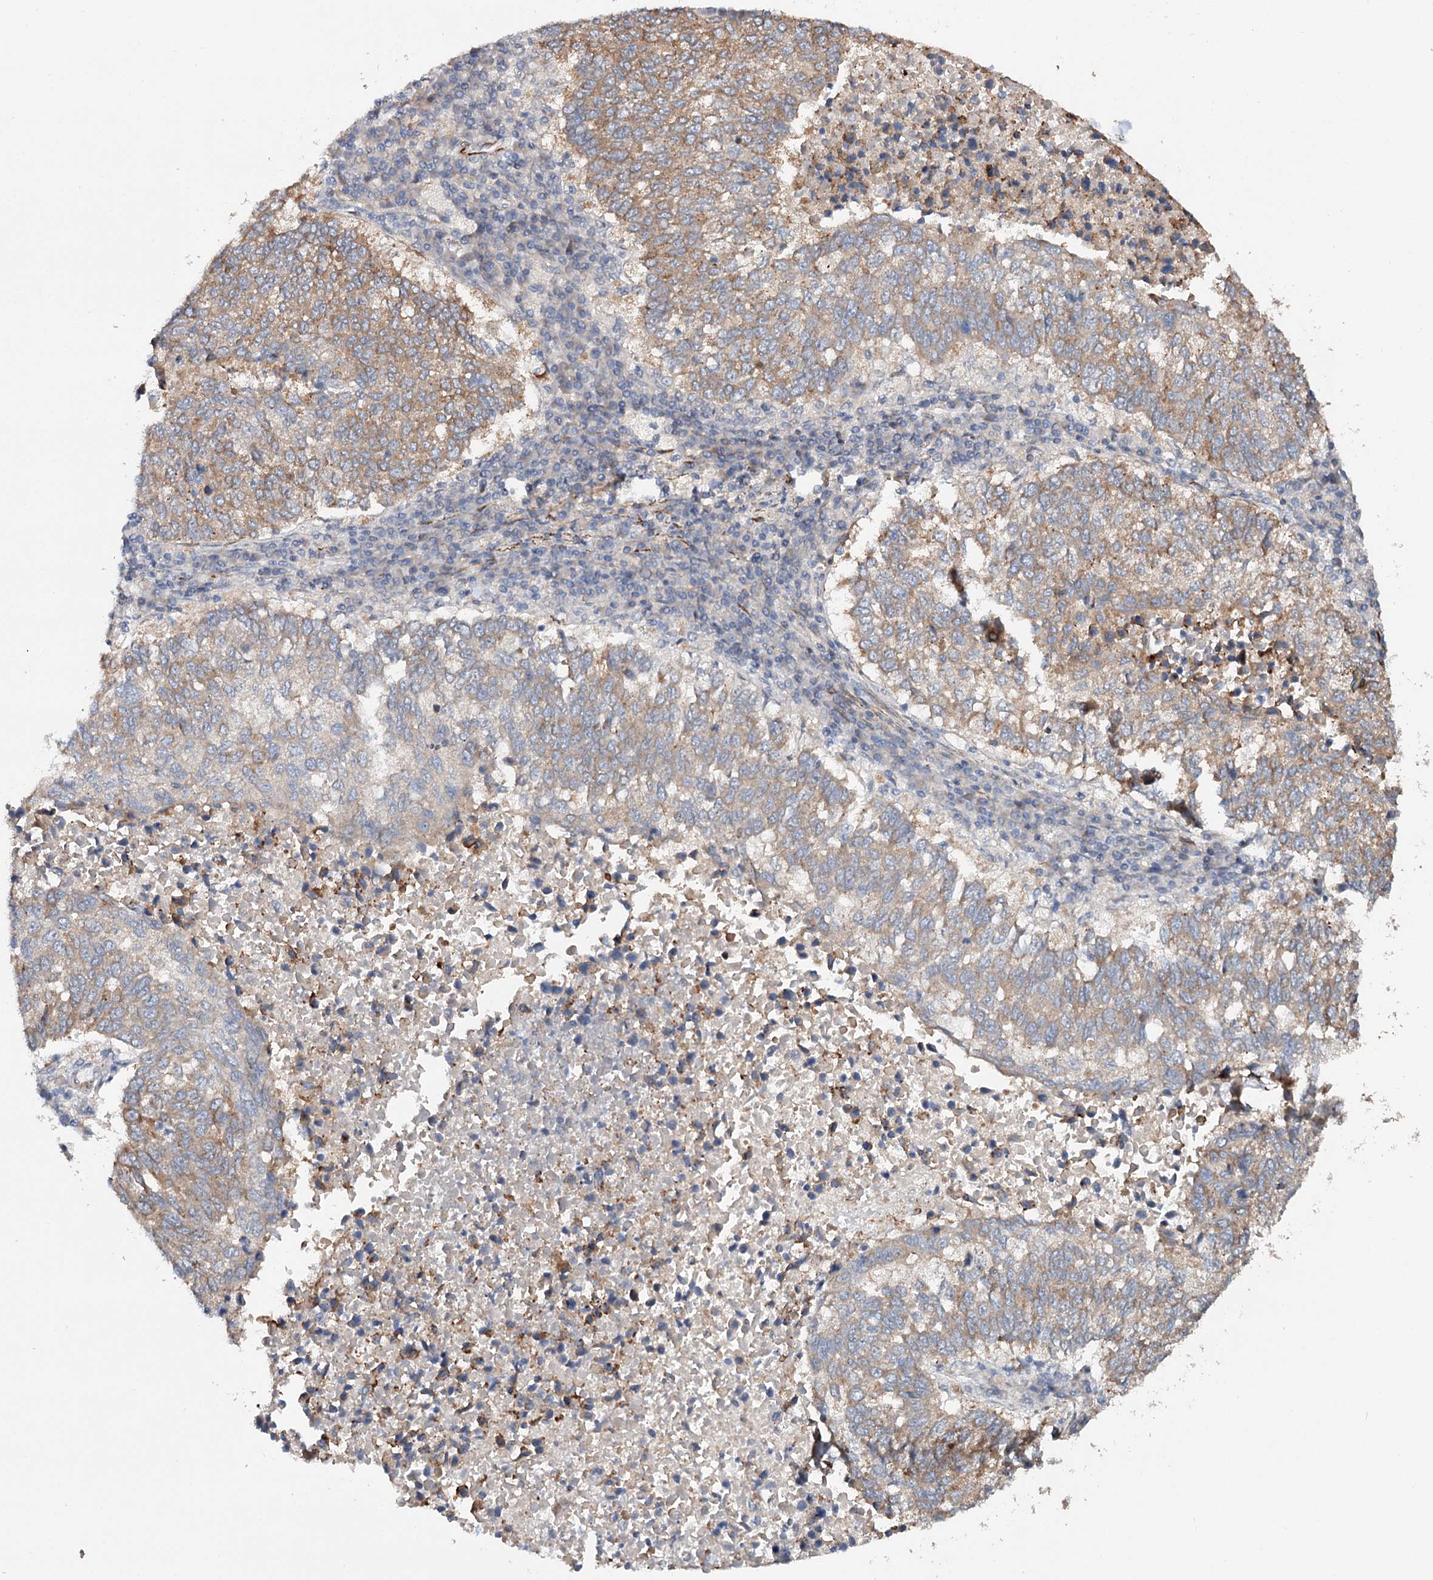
{"staining": {"intensity": "moderate", "quantity": ">75%", "location": "cytoplasmic/membranous"}, "tissue": "lung cancer", "cell_type": "Tumor cells", "image_type": "cancer", "snomed": [{"axis": "morphology", "description": "Squamous cell carcinoma, NOS"}, {"axis": "topography", "description": "Lung"}], "caption": "Moderate cytoplasmic/membranous expression for a protein is appreciated in approximately >75% of tumor cells of squamous cell carcinoma (lung) using immunohistochemistry (IHC).", "gene": "CFAP46", "patient": {"sex": "male", "age": 73}}